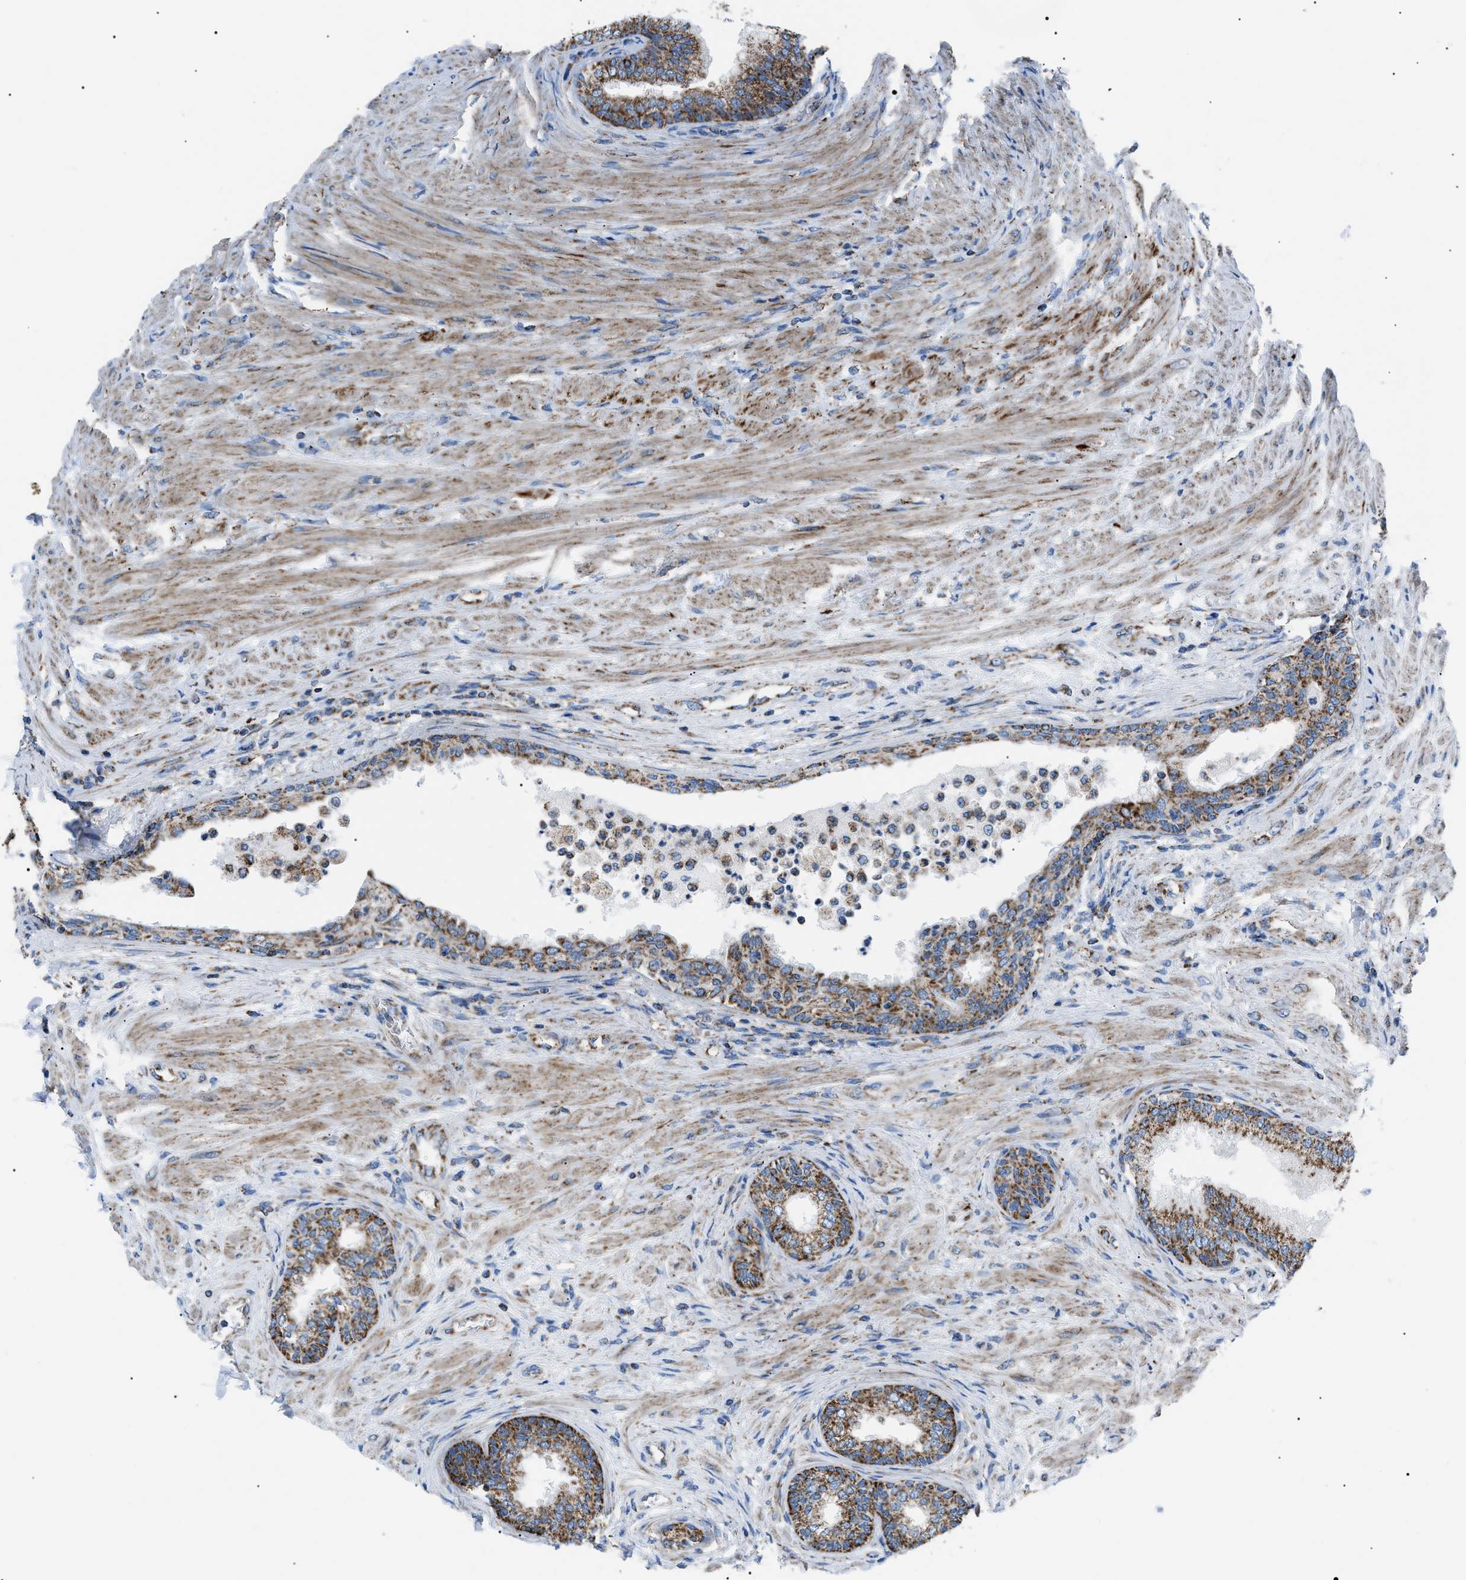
{"staining": {"intensity": "moderate", "quantity": ">75%", "location": "cytoplasmic/membranous"}, "tissue": "prostate", "cell_type": "Glandular cells", "image_type": "normal", "snomed": [{"axis": "morphology", "description": "Normal tissue, NOS"}, {"axis": "topography", "description": "Prostate"}], "caption": "A high-resolution histopathology image shows immunohistochemistry (IHC) staining of normal prostate, which displays moderate cytoplasmic/membranous expression in approximately >75% of glandular cells.", "gene": "PHB2", "patient": {"sex": "male", "age": 76}}